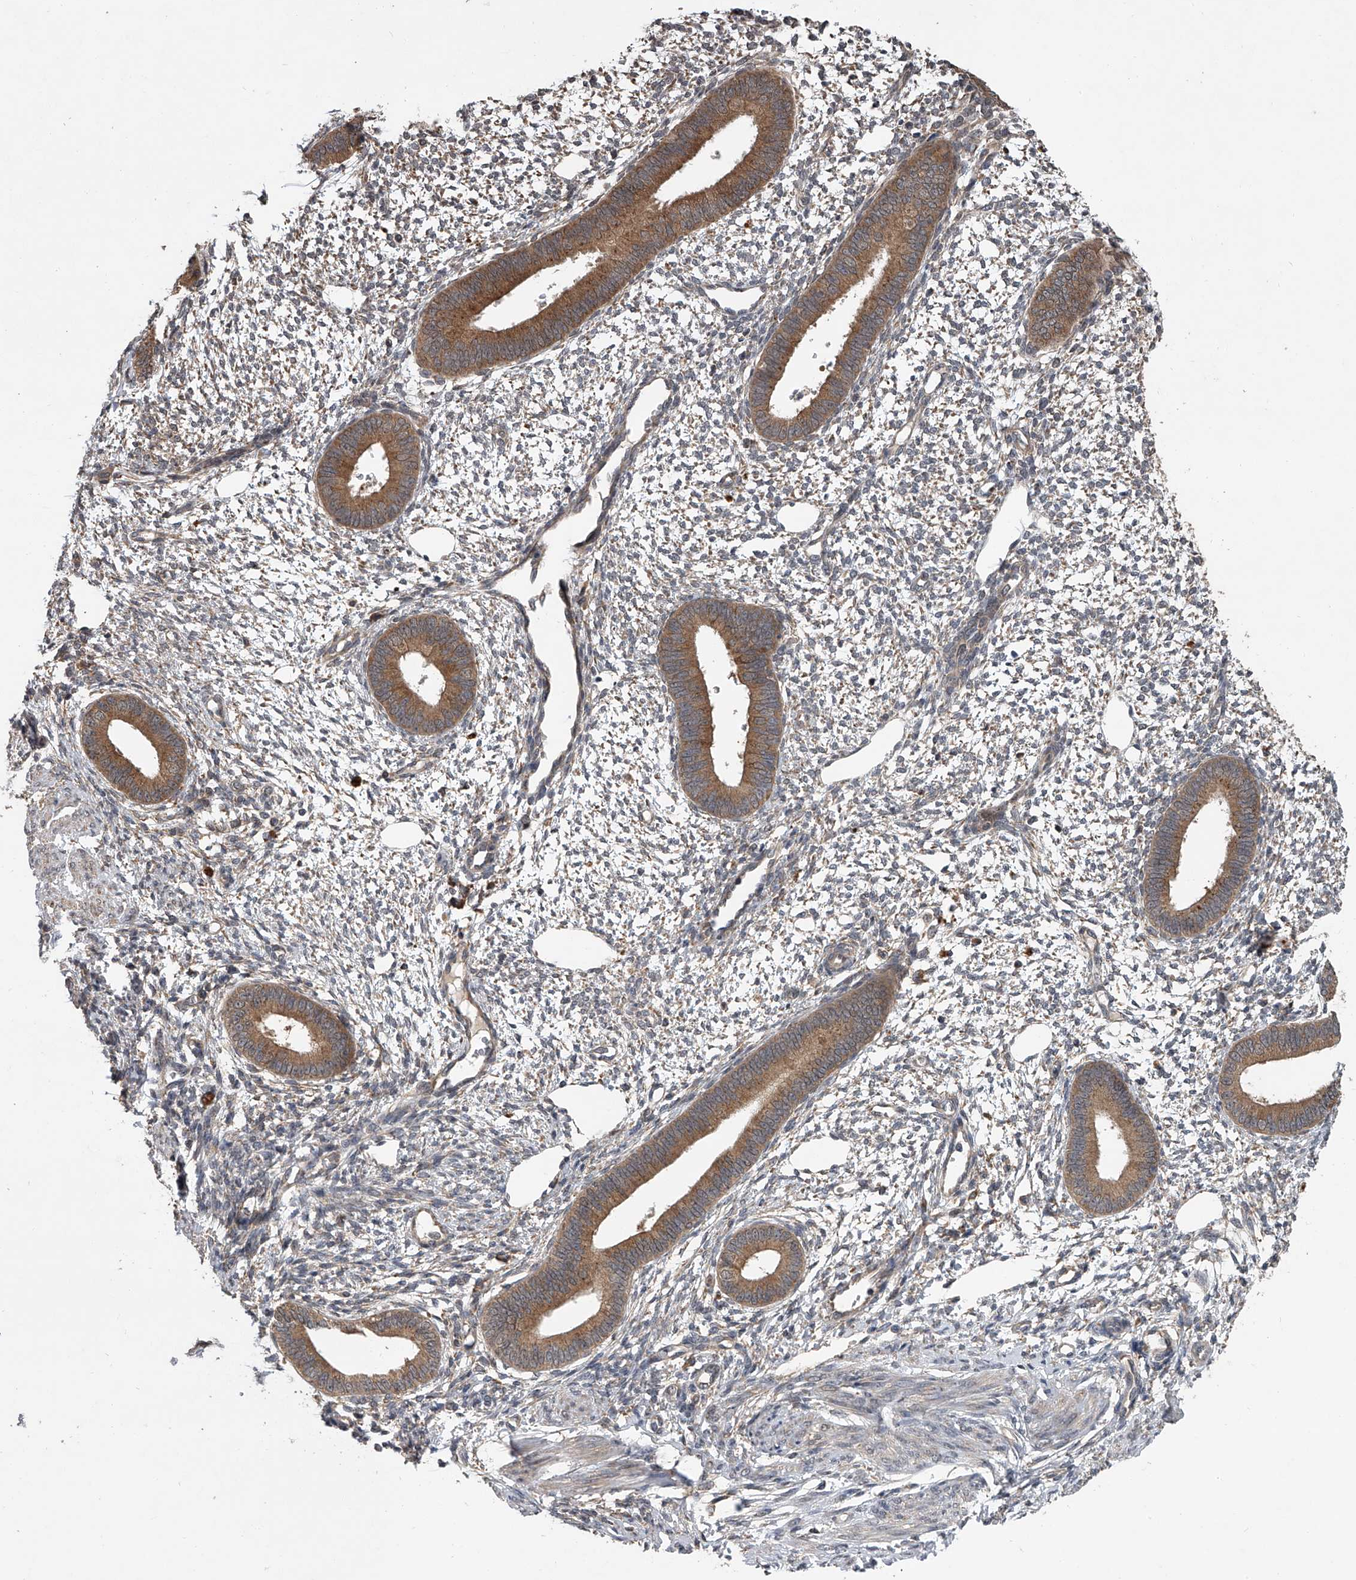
{"staining": {"intensity": "weak", "quantity": "25%-75%", "location": "cytoplasmic/membranous"}, "tissue": "endometrium", "cell_type": "Cells in endometrial stroma", "image_type": "normal", "snomed": [{"axis": "morphology", "description": "Normal tissue, NOS"}, {"axis": "topography", "description": "Endometrium"}], "caption": "IHC (DAB (3,3'-diaminobenzidine)) staining of normal human endometrium displays weak cytoplasmic/membranous protein staining in approximately 25%-75% of cells in endometrial stroma. Immunohistochemistry stains the protein in brown and the nuclei are stained blue.", "gene": "GEMIN8", "patient": {"sex": "female", "age": 46}}